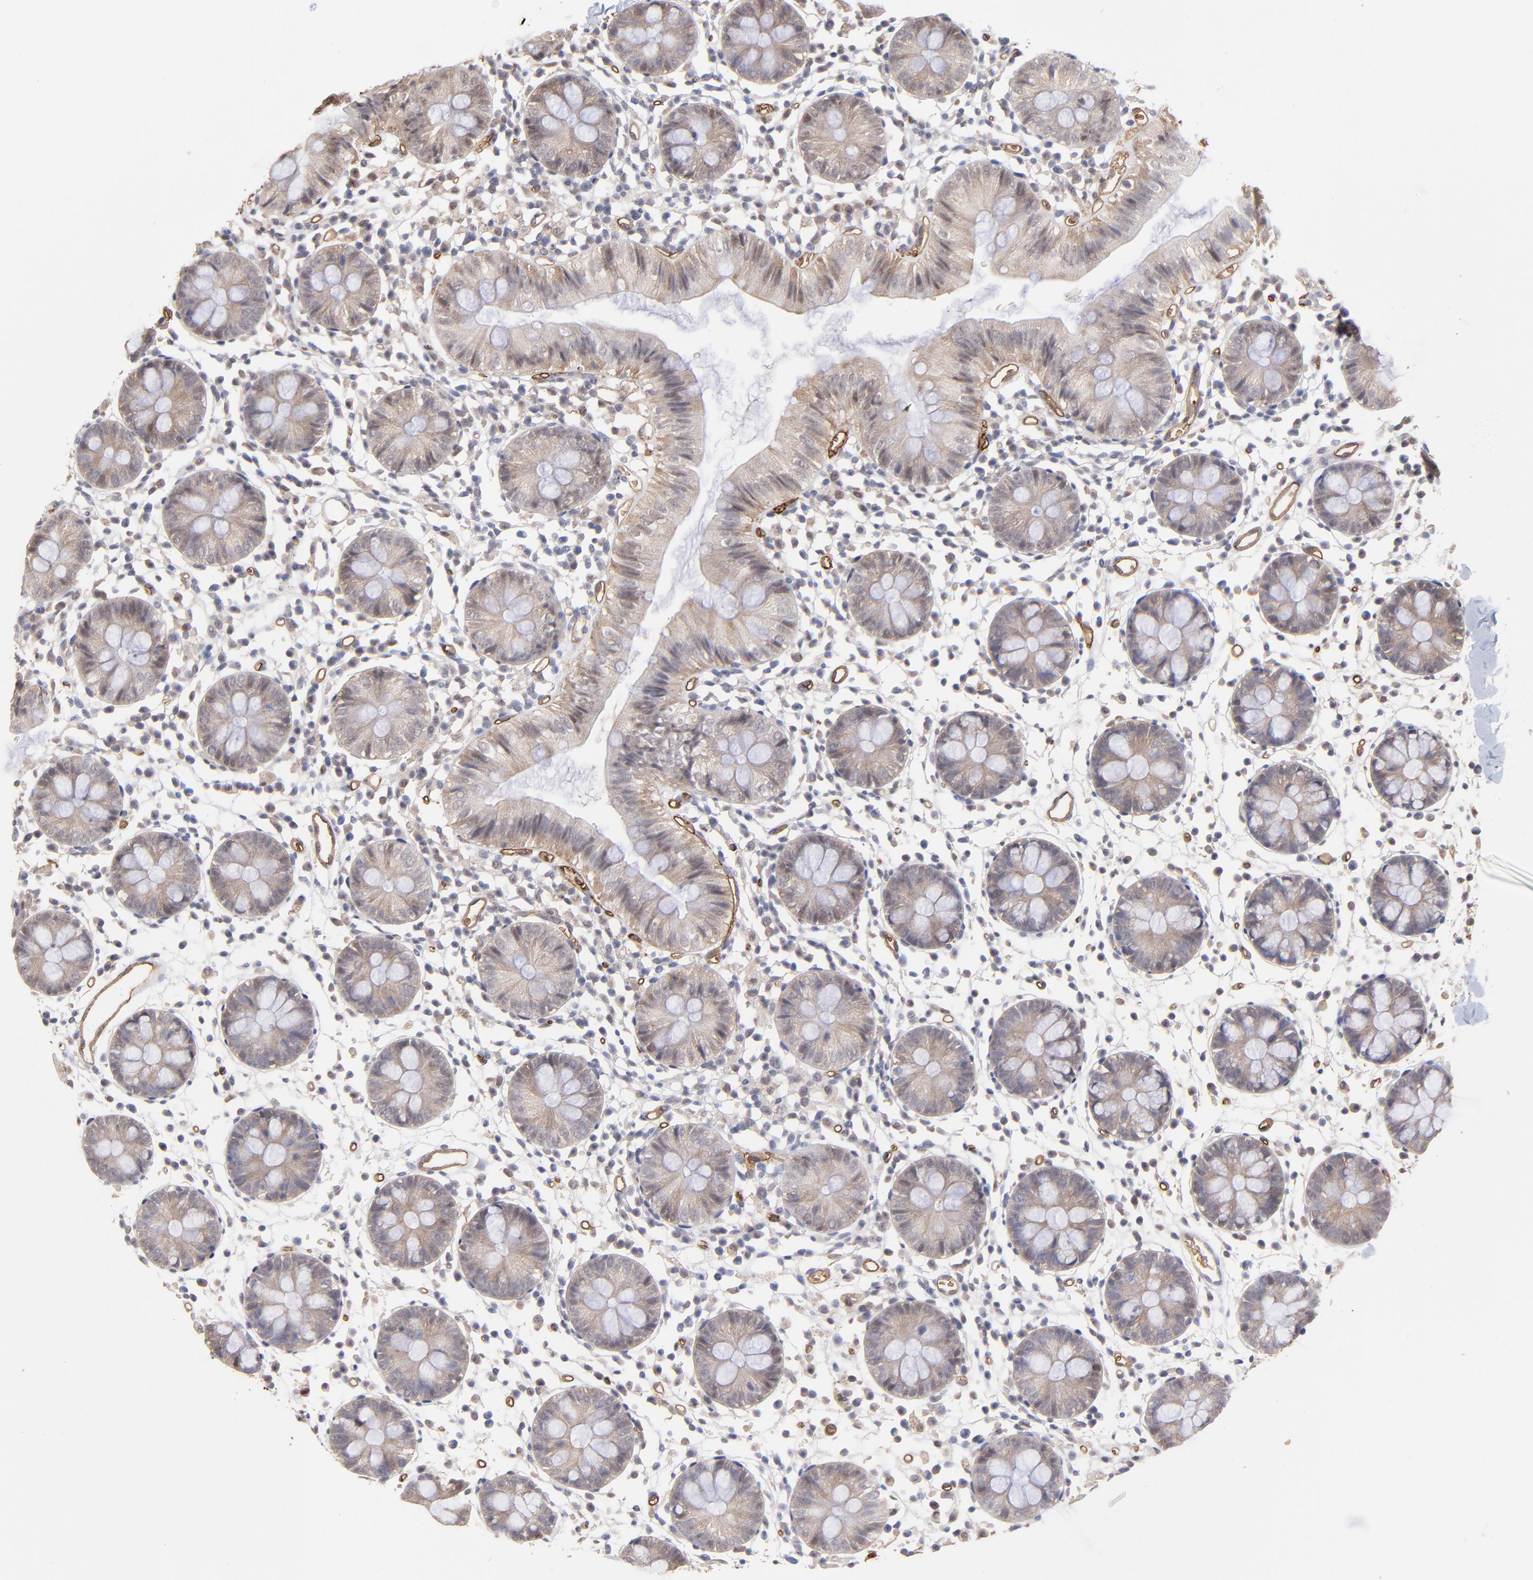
{"staining": {"intensity": "moderate", "quantity": ">75%", "location": "cytoplasmic/membranous"}, "tissue": "colon", "cell_type": "Endothelial cells", "image_type": "normal", "snomed": [{"axis": "morphology", "description": "Normal tissue, NOS"}, {"axis": "topography", "description": "Colon"}], "caption": "A histopathology image showing moderate cytoplasmic/membranous expression in about >75% of endothelial cells in unremarkable colon, as visualized by brown immunohistochemical staining.", "gene": "PSMD14", "patient": {"sex": "male", "age": 14}}